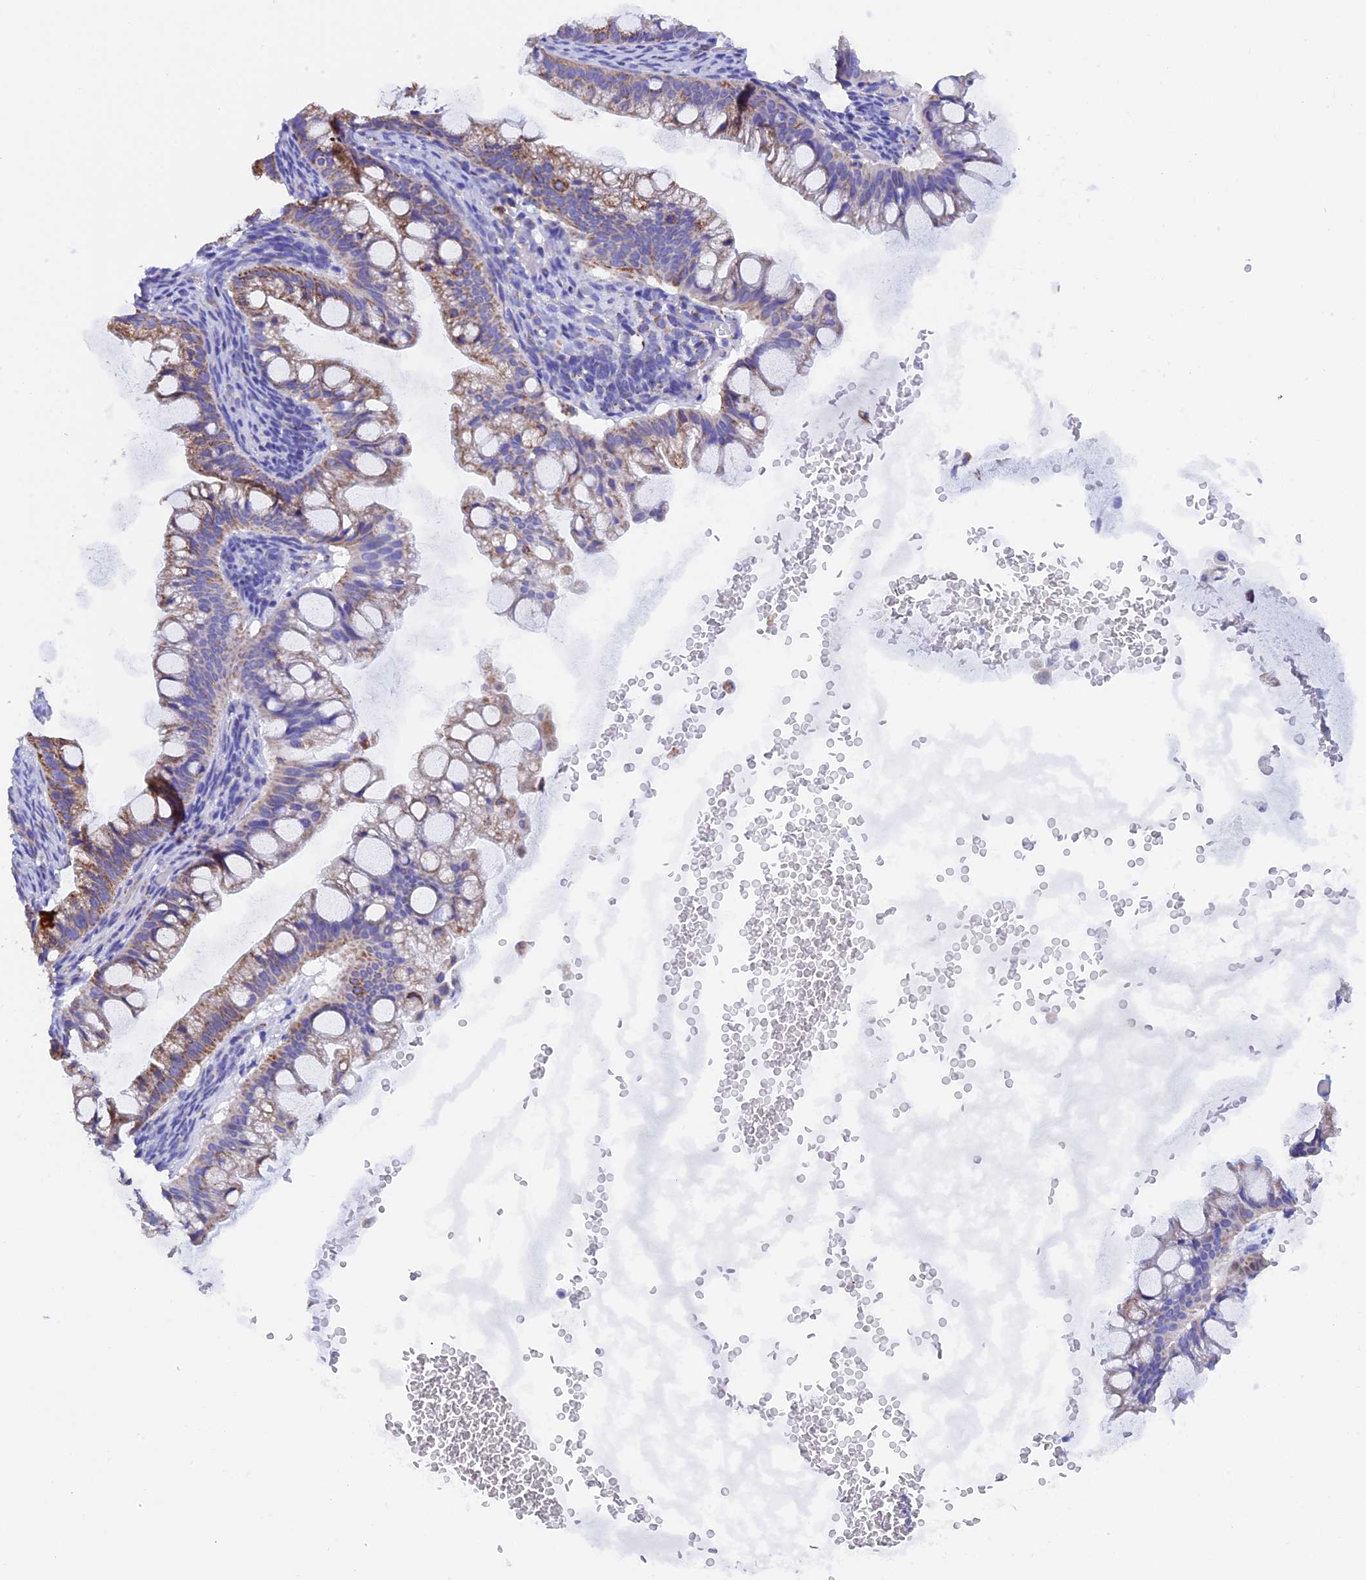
{"staining": {"intensity": "moderate", "quantity": "25%-75%", "location": "cytoplasmic/membranous"}, "tissue": "ovarian cancer", "cell_type": "Tumor cells", "image_type": "cancer", "snomed": [{"axis": "morphology", "description": "Cystadenocarcinoma, mucinous, NOS"}, {"axis": "topography", "description": "Ovary"}], "caption": "Tumor cells demonstrate medium levels of moderate cytoplasmic/membranous staining in approximately 25%-75% of cells in human ovarian cancer (mucinous cystadenocarcinoma).", "gene": "SLC8B1", "patient": {"sex": "female", "age": 73}}